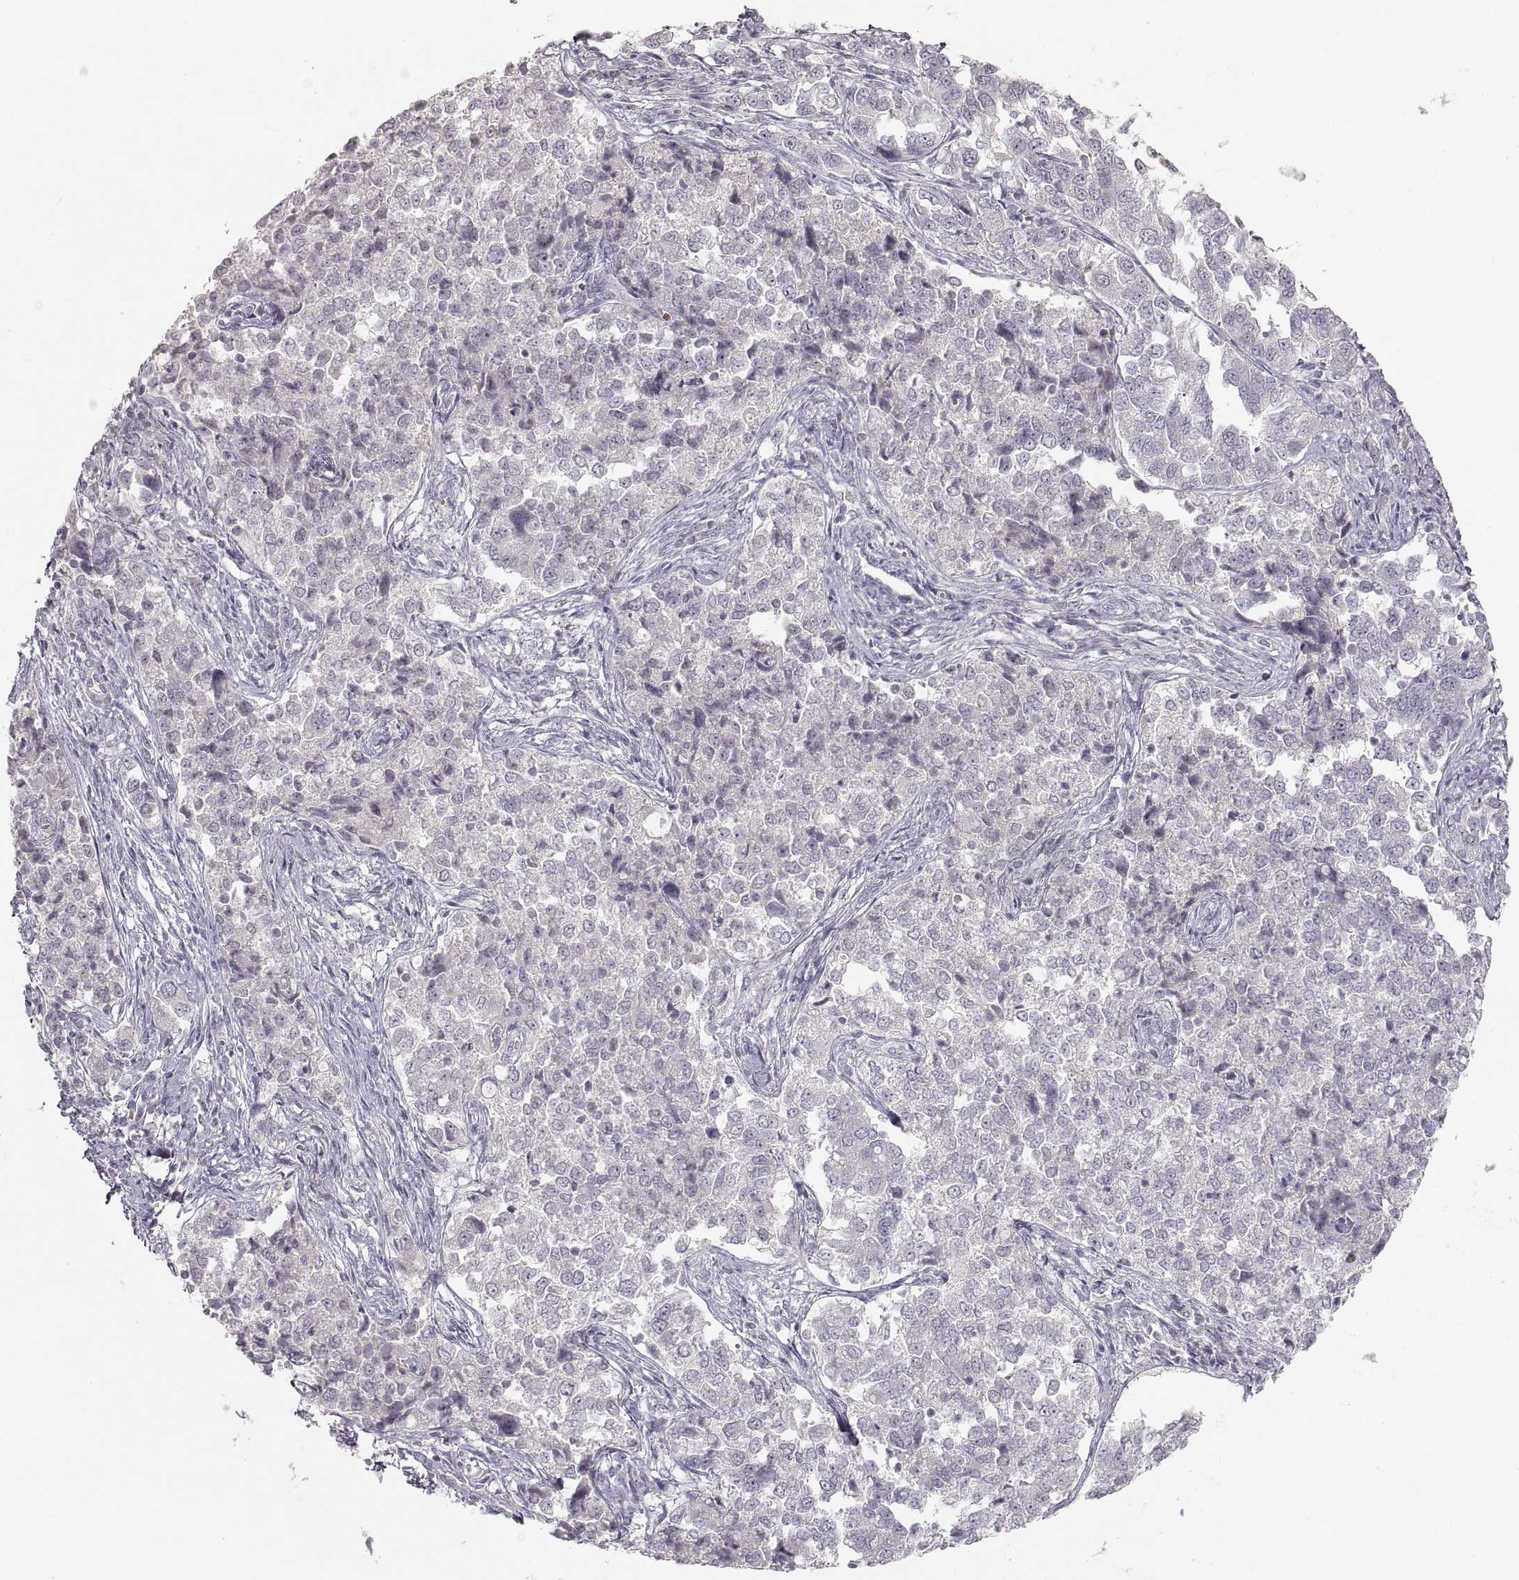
{"staining": {"intensity": "negative", "quantity": "none", "location": "none"}, "tissue": "endometrial cancer", "cell_type": "Tumor cells", "image_type": "cancer", "snomed": [{"axis": "morphology", "description": "Adenocarcinoma, NOS"}, {"axis": "topography", "description": "Endometrium"}], "caption": "Tumor cells are negative for protein expression in human endometrial cancer (adenocarcinoma).", "gene": "PCSK2", "patient": {"sex": "female", "age": 43}}